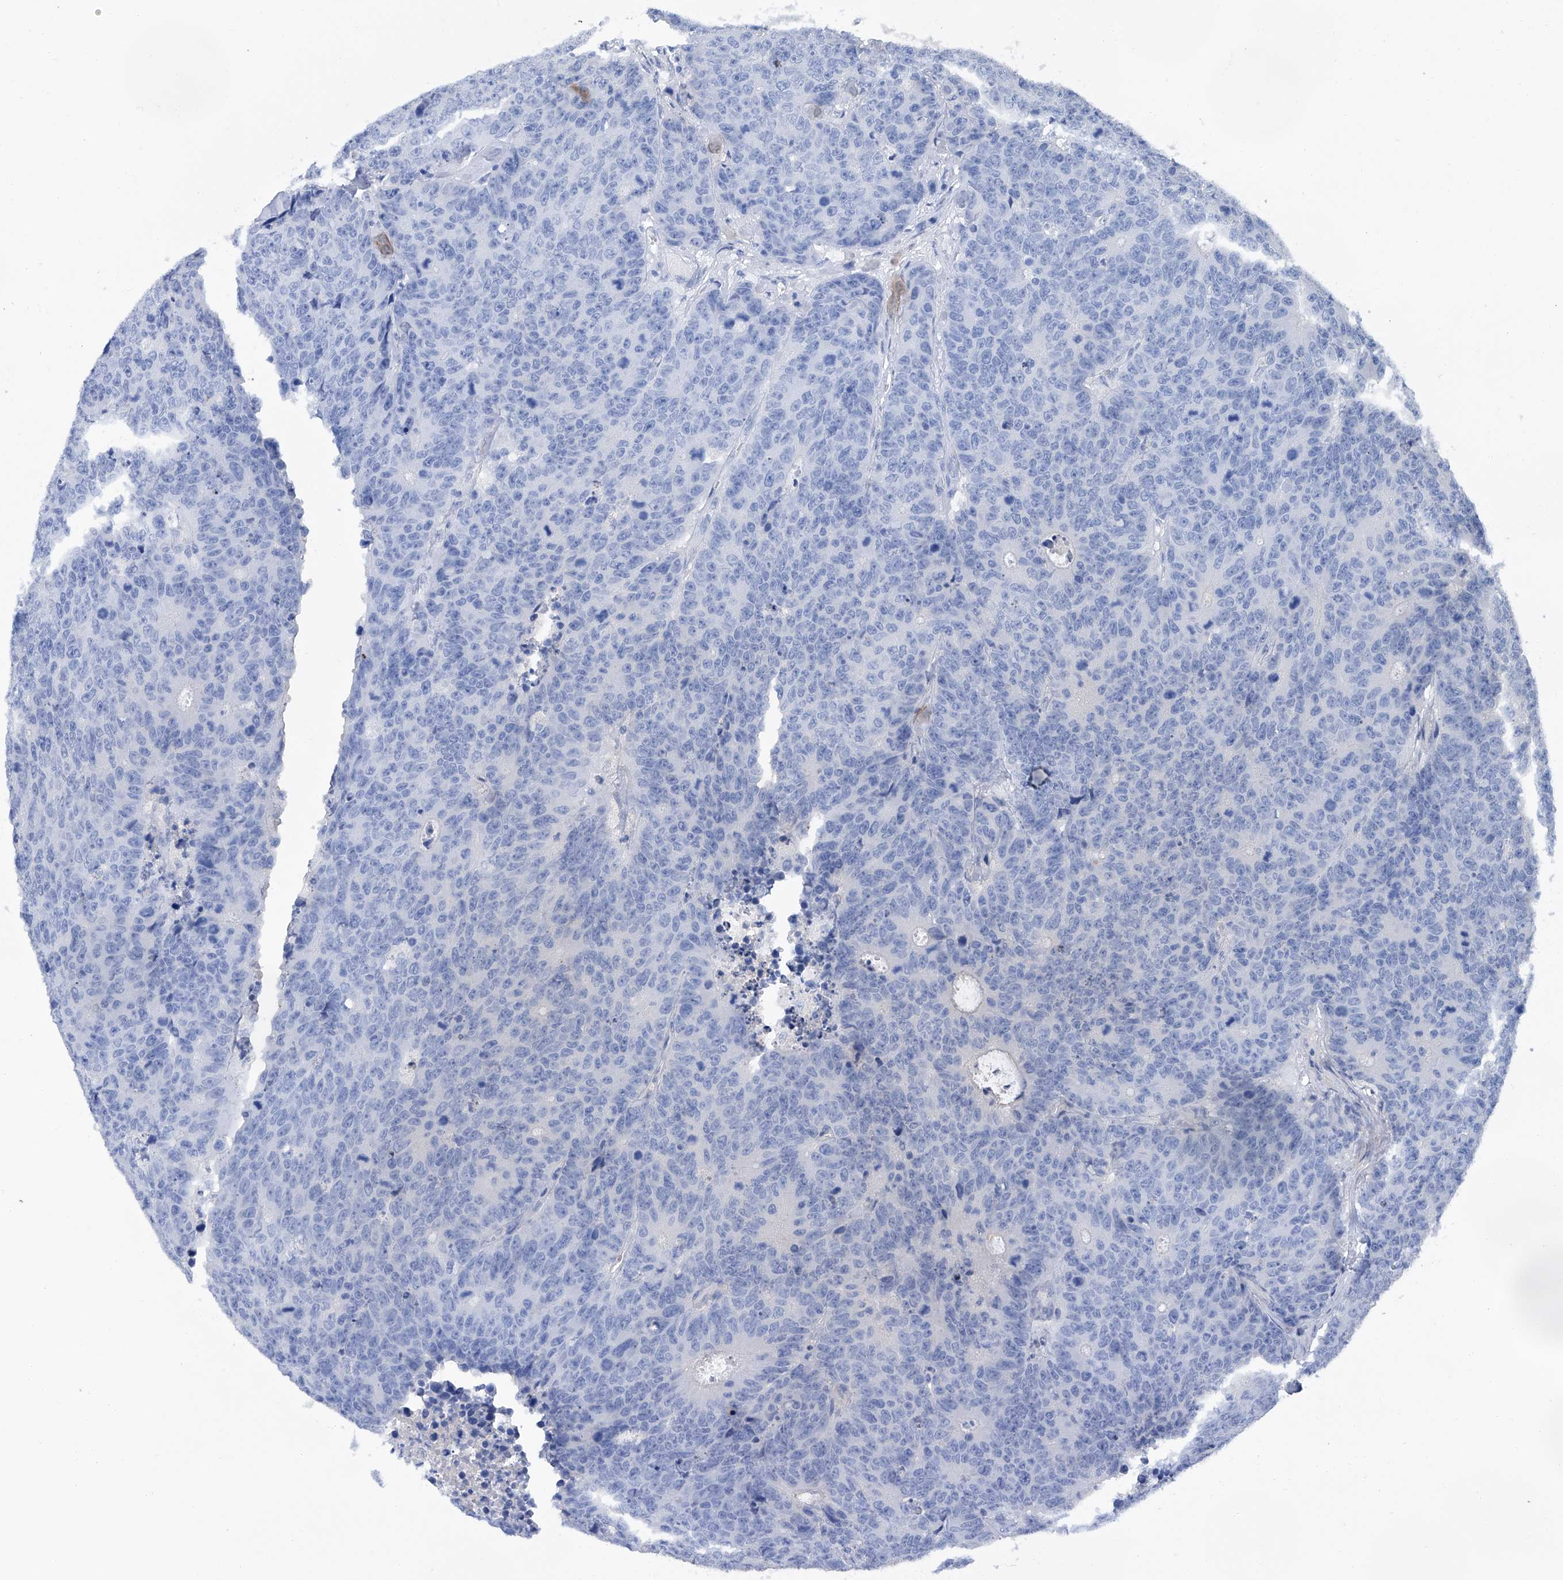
{"staining": {"intensity": "negative", "quantity": "none", "location": "none"}, "tissue": "colorectal cancer", "cell_type": "Tumor cells", "image_type": "cancer", "snomed": [{"axis": "morphology", "description": "Adenocarcinoma, NOS"}, {"axis": "topography", "description": "Colon"}], "caption": "The image shows no significant staining in tumor cells of adenocarcinoma (colorectal). (DAB IHC with hematoxylin counter stain).", "gene": "GPT", "patient": {"sex": "female", "age": 86}}